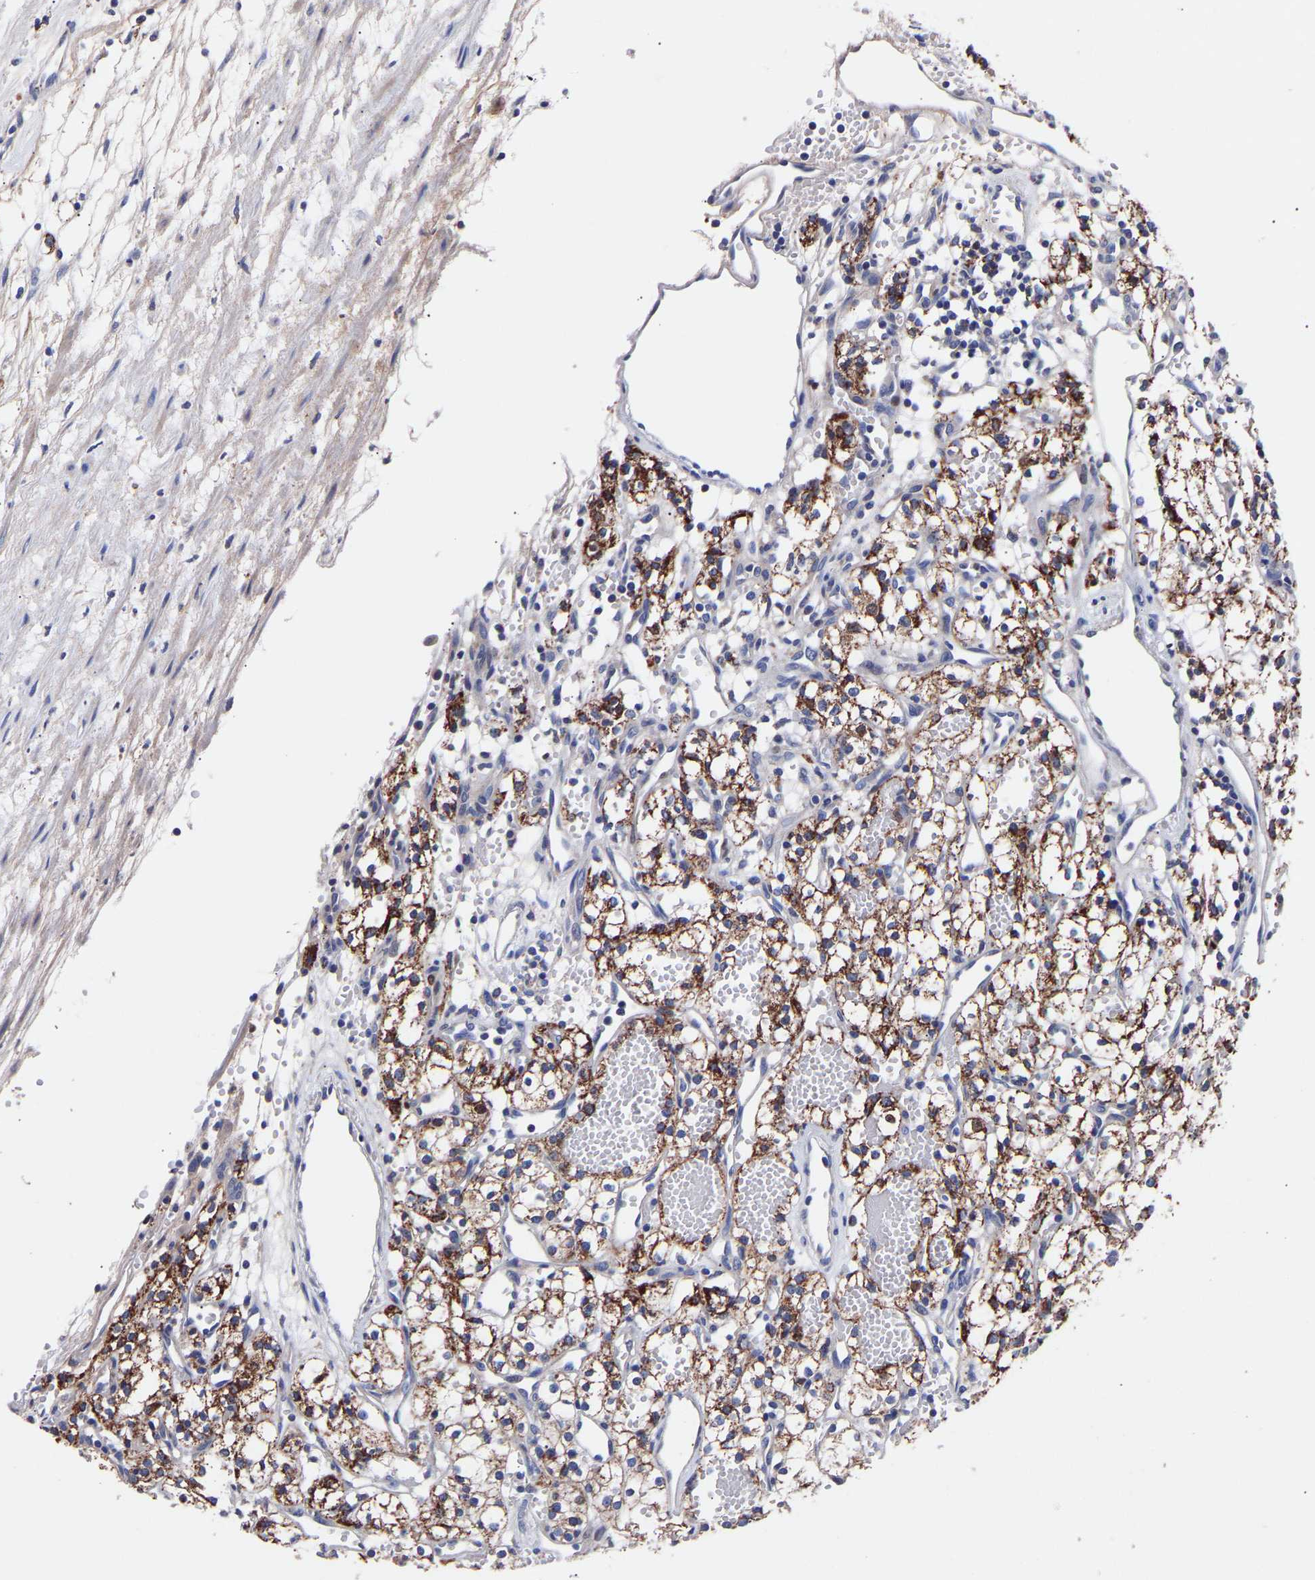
{"staining": {"intensity": "moderate", "quantity": ">75%", "location": "cytoplasmic/membranous"}, "tissue": "renal cancer", "cell_type": "Tumor cells", "image_type": "cancer", "snomed": [{"axis": "morphology", "description": "Adenocarcinoma, NOS"}, {"axis": "topography", "description": "Kidney"}], "caption": "Immunohistochemical staining of human renal cancer exhibits medium levels of moderate cytoplasmic/membranous expression in about >75% of tumor cells.", "gene": "SEM1", "patient": {"sex": "male", "age": 59}}